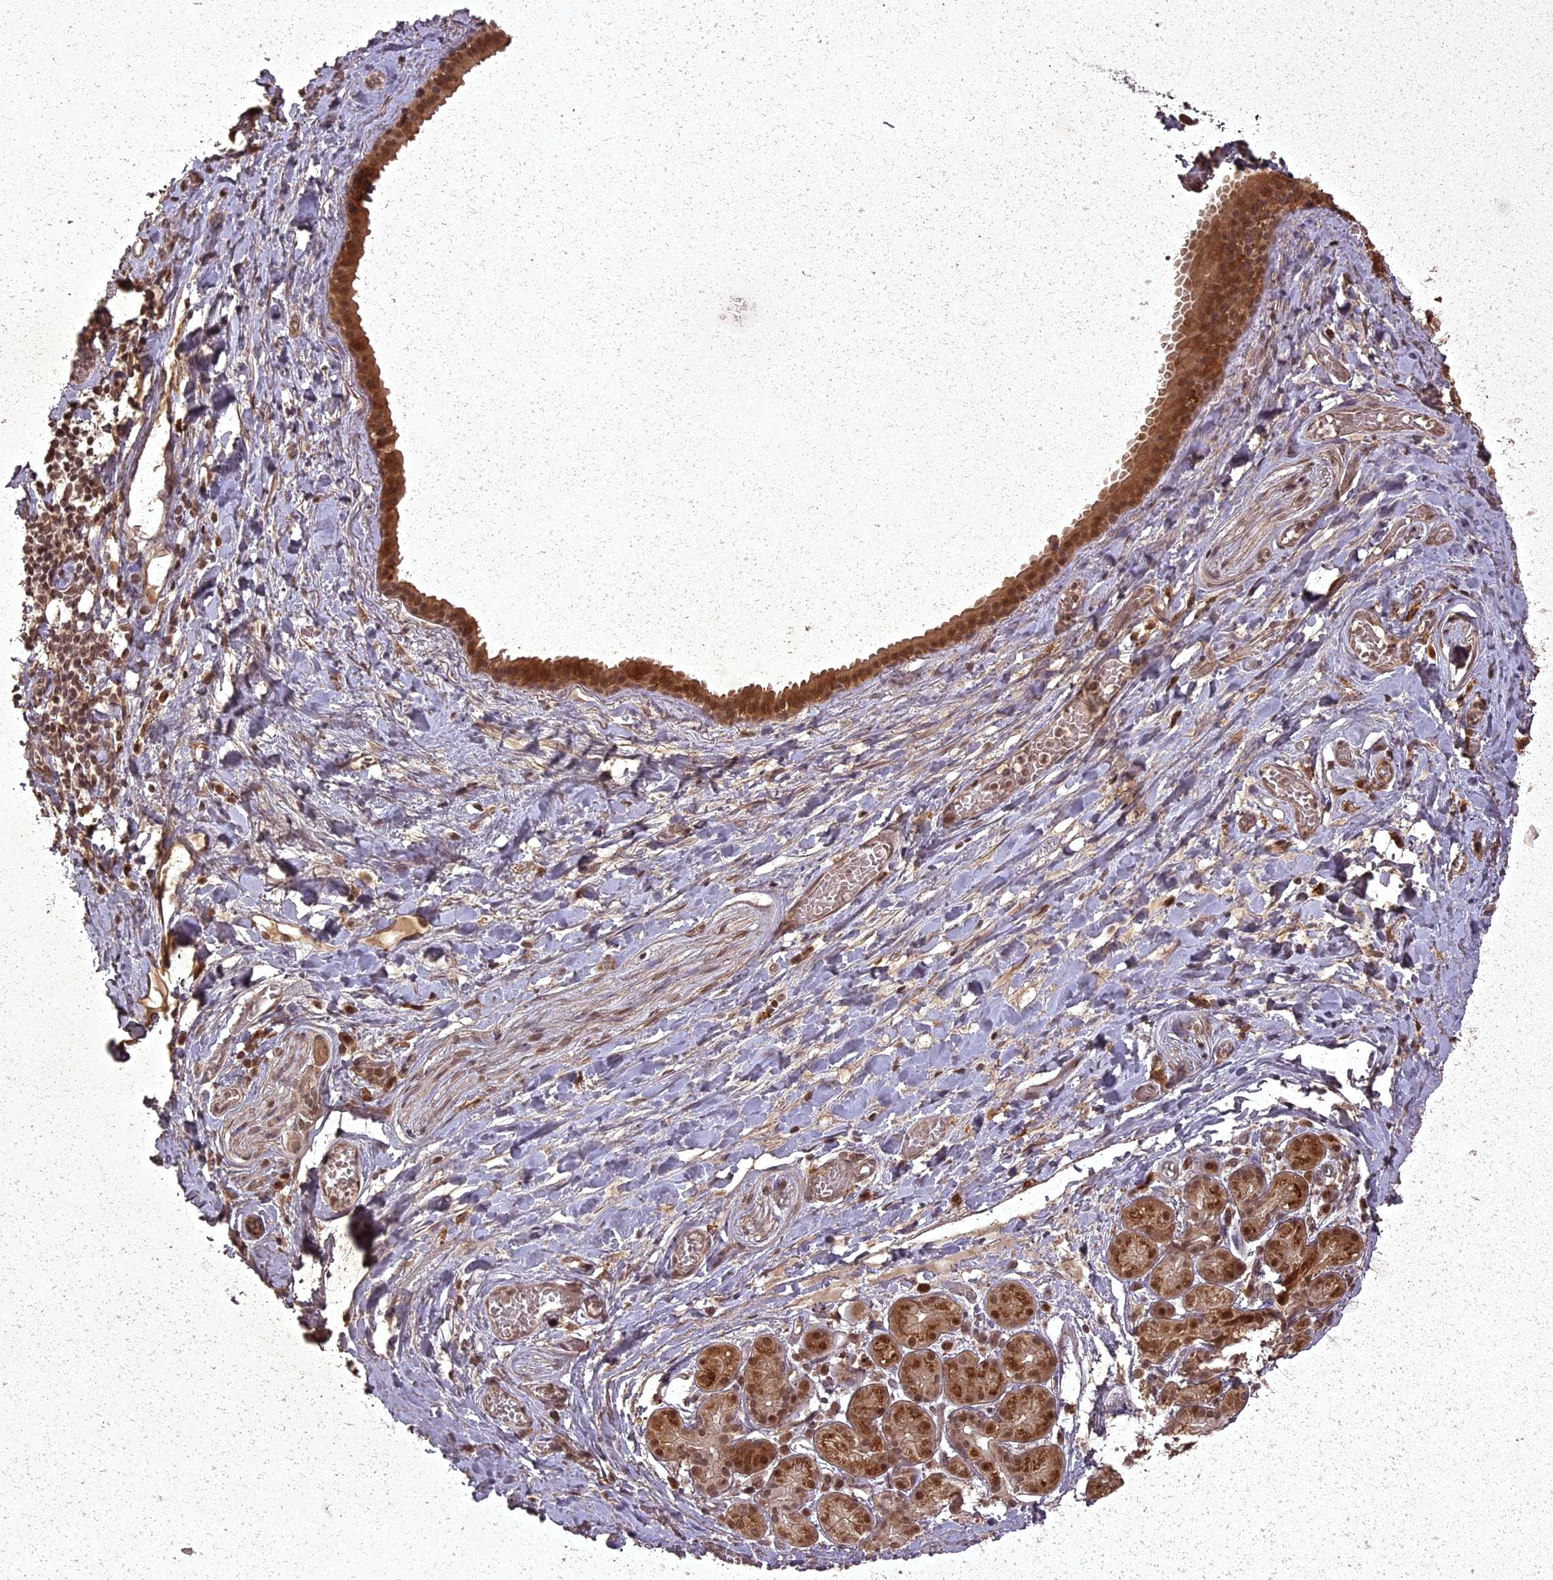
{"staining": {"intensity": "moderate", "quantity": ">75%", "location": "cytoplasmic/membranous"}, "tissue": "adipose tissue", "cell_type": "Adipocytes", "image_type": "normal", "snomed": [{"axis": "morphology", "description": "Normal tissue, NOS"}, {"axis": "topography", "description": "Salivary gland"}, {"axis": "topography", "description": "Peripheral nerve tissue"}], "caption": "Moderate cytoplasmic/membranous positivity is appreciated in about >75% of adipocytes in benign adipose tissue.", "gene": "ING5", "patient": {"sex": "male", "age": 62}}